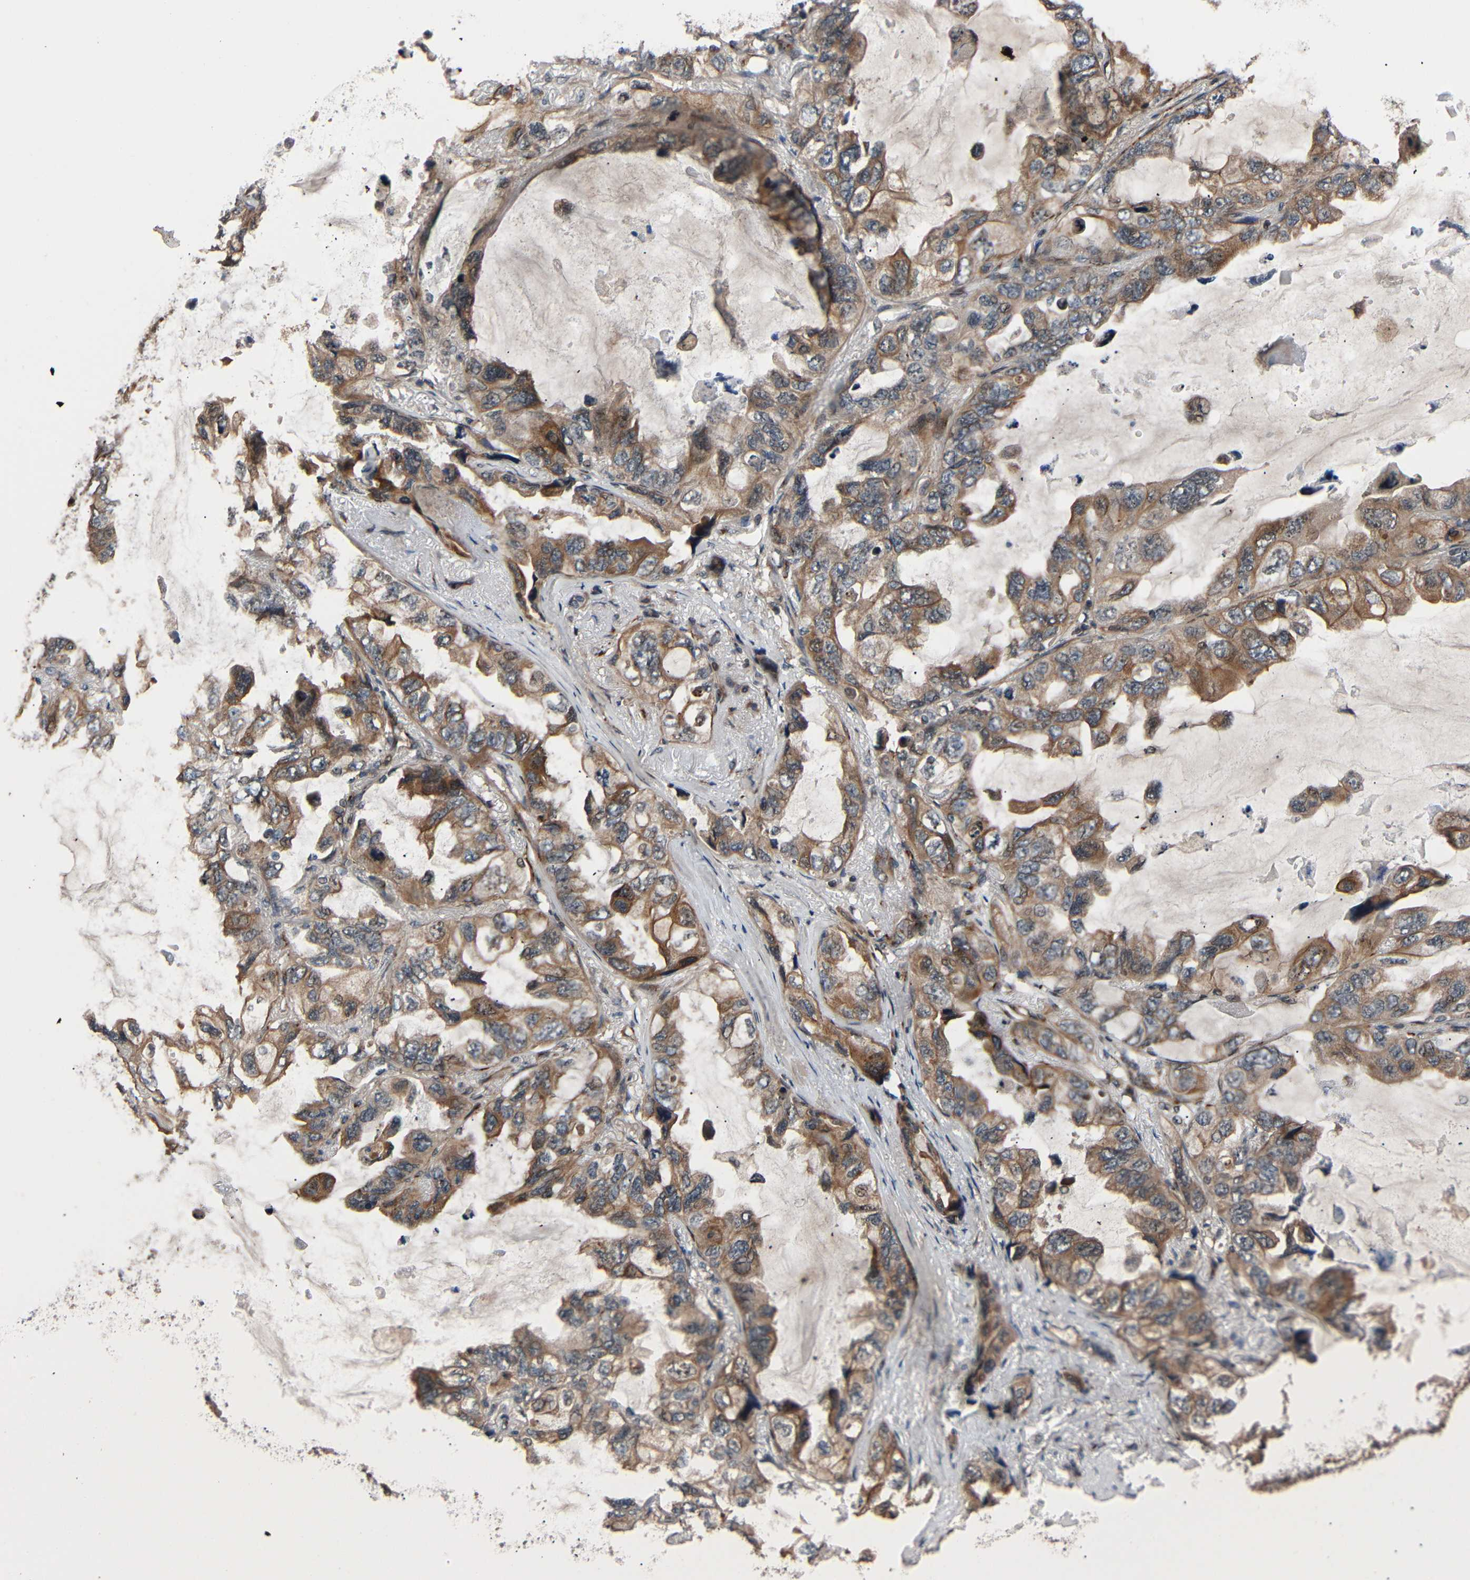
{"staining": {"intensity": "moderate", "quantity": ">75%", "location": "cytoplasmic/membranous"}, "tissue": "lung cancer", "cell_type": "Tumor cells", "image_type": "cancer", "snomed": [{"axis": "morphology", "description": "Squamous cell carcinoma, NOS"}, {"axis": "topography", "description": "Lung"}], "caption": "Immunohistochemical staining of human lung squamous cell carcinoma exhibits medium levels of moderate cytoplasmic/membranous protein positivity in about >75% of tumor cells.", "gene": "AKAP9", "patient": {"sex": "female", "age": 73}}